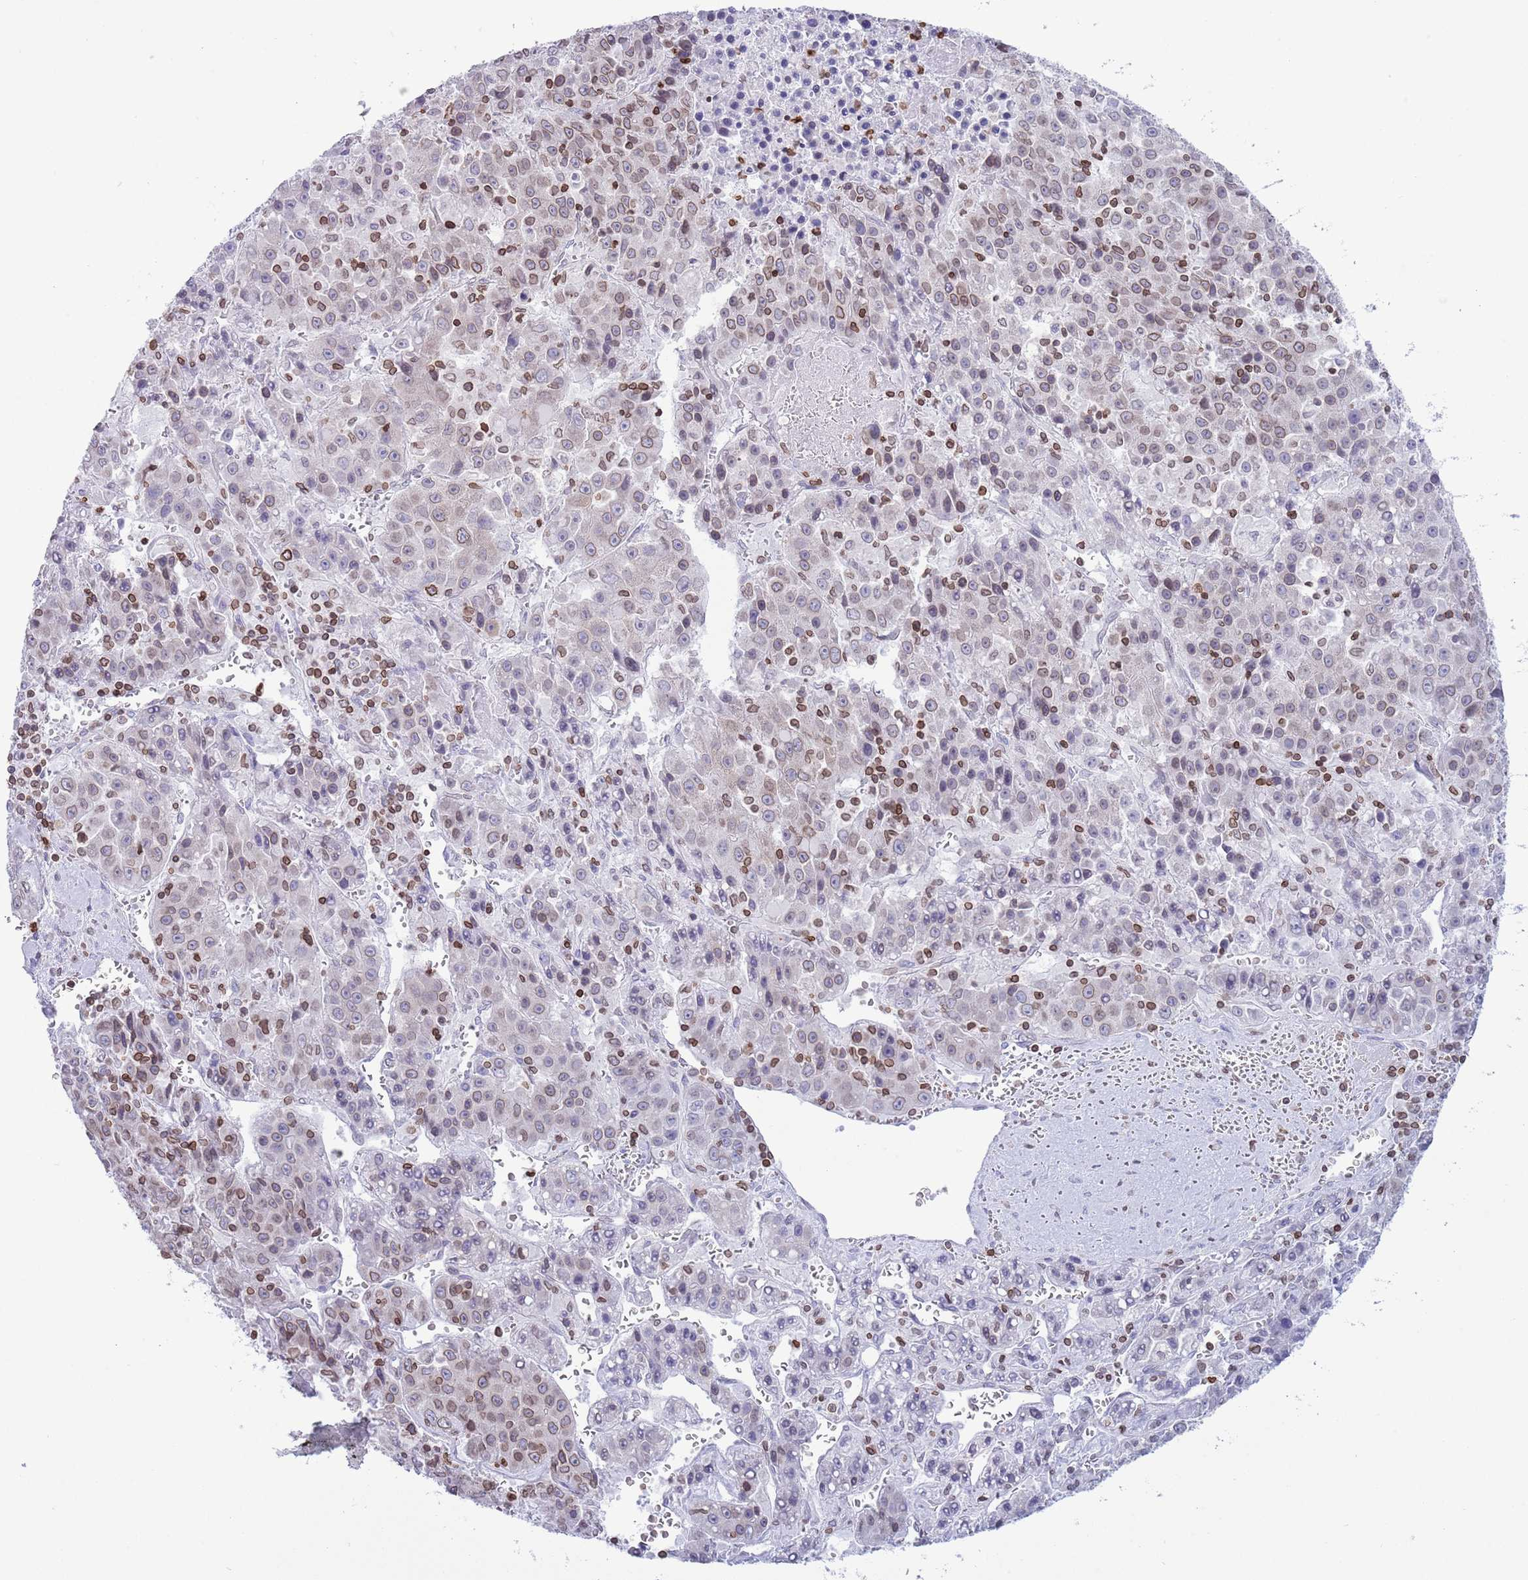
{"staining": {"intensity": "moderate", "quantity": "<25%", "location": "cytoplasmic/membranous,nuclear"}, "tissue": "liver cancer", "cell_type": "Tumor cells", "image_type": "cancer", "snomed": [{"axis": "morphology", "description": "Carcinoma, Hepatocellular, NOS"}, {"axis": "topography", "description": "Liver"}], "caption": "Moderate cytoplasmic/membranous and nuclear protein expression is present in about <25% of tumor cells in liver cancer.", "gene": "LBR", "patient": {"sex": "female", "age": 53}}